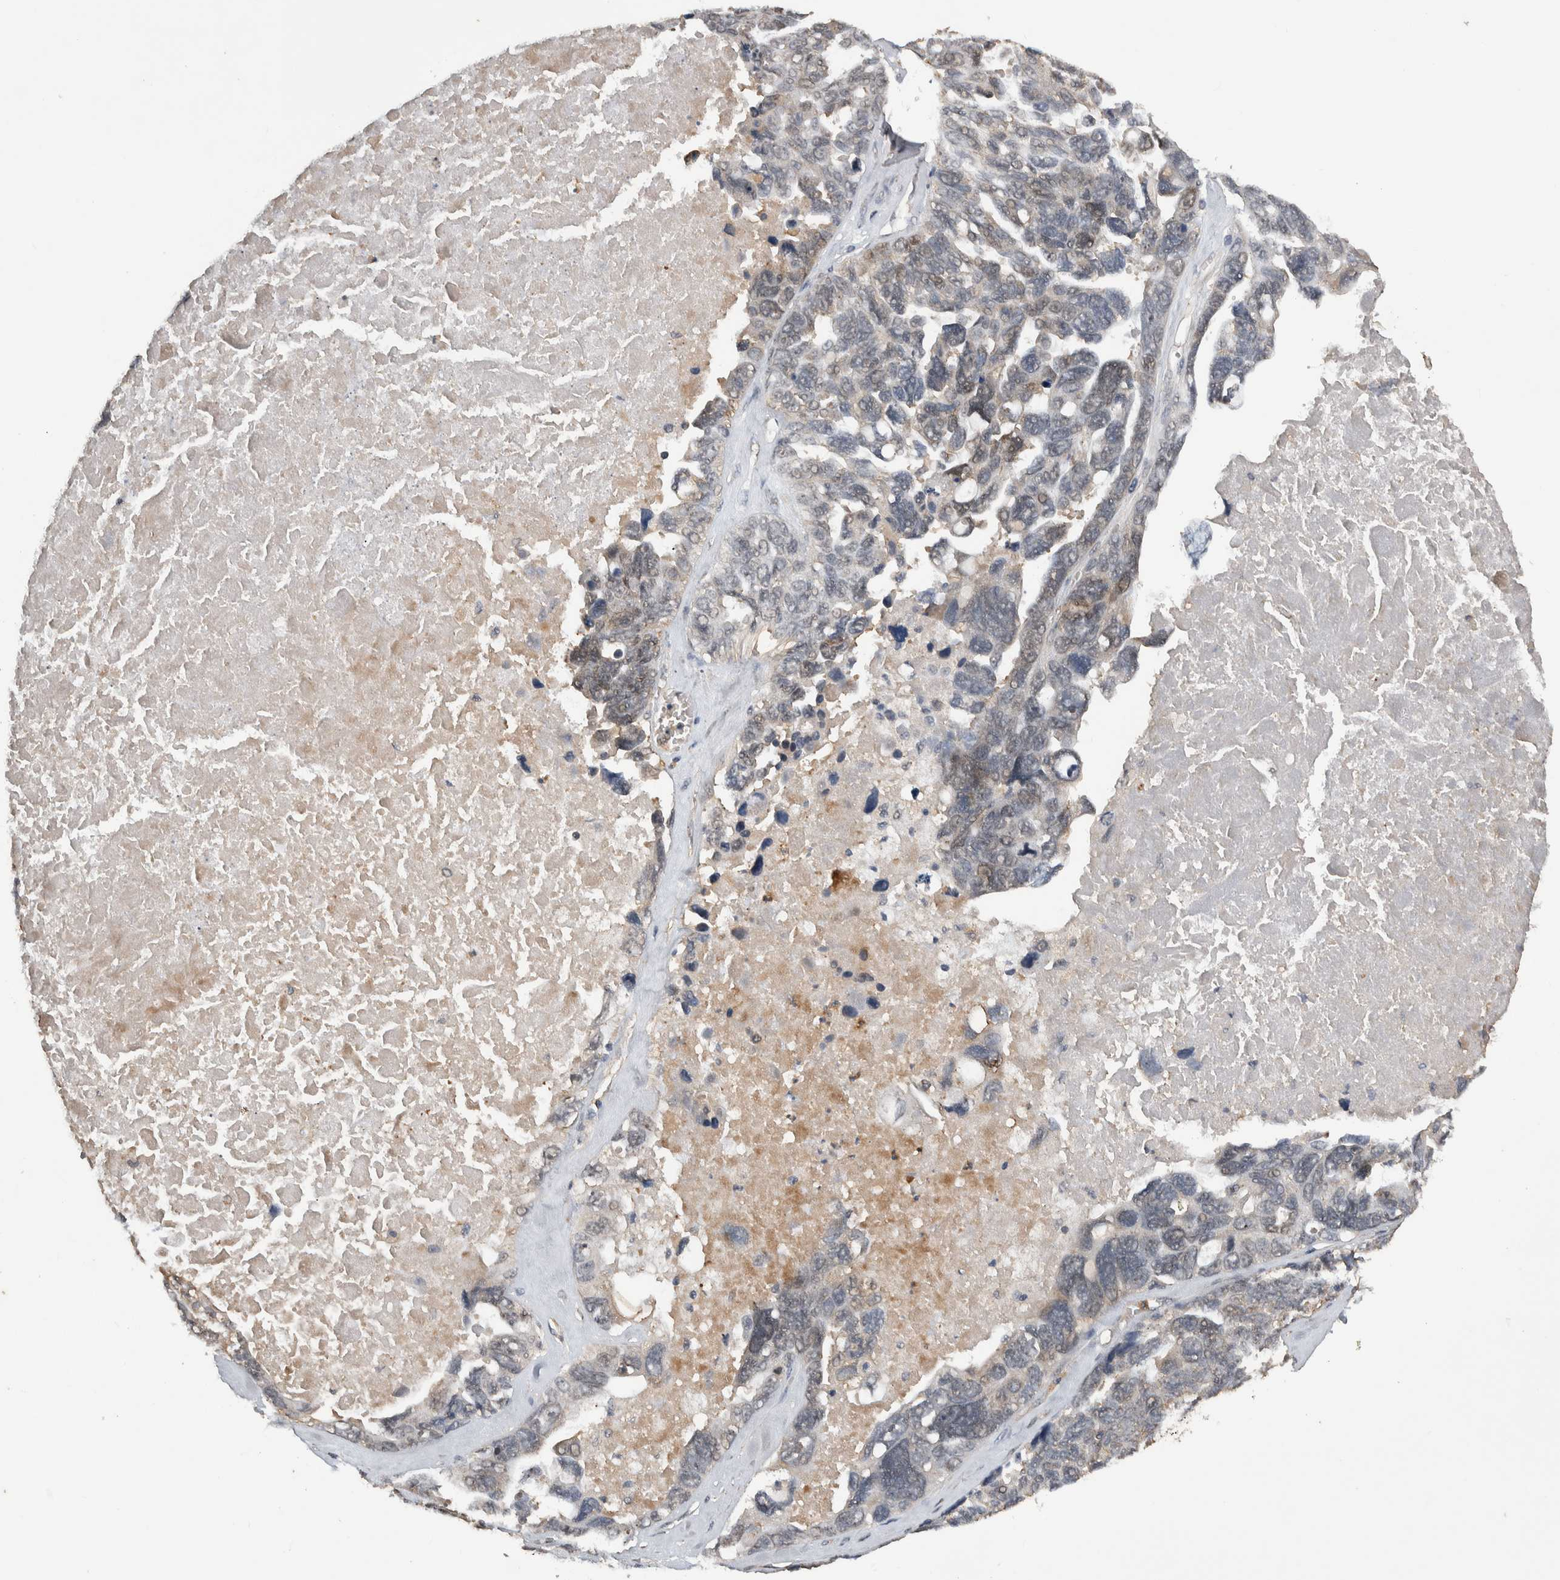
{"staining": {"intensity": "weak", "quantity": "<25%", "location": "nuclear"}, "tissue": "ovarian cancer", "cell_type": "Tumor cells", "image_type": "cancer", "snomed": [{"axis": "morphology", "description": "Cystadenocarcinoma, serous, NOS"}, {"axis": "topography", "description": "Ovary"}], "caption": "Immunohistochemistry photomicrograph of neoplastic tissue: ovarian cancer stained with DAB exhibits no significant protein expression in tumor cells.", "gene": "DVL2", "patient": {"sex": "female", "age": 79}}